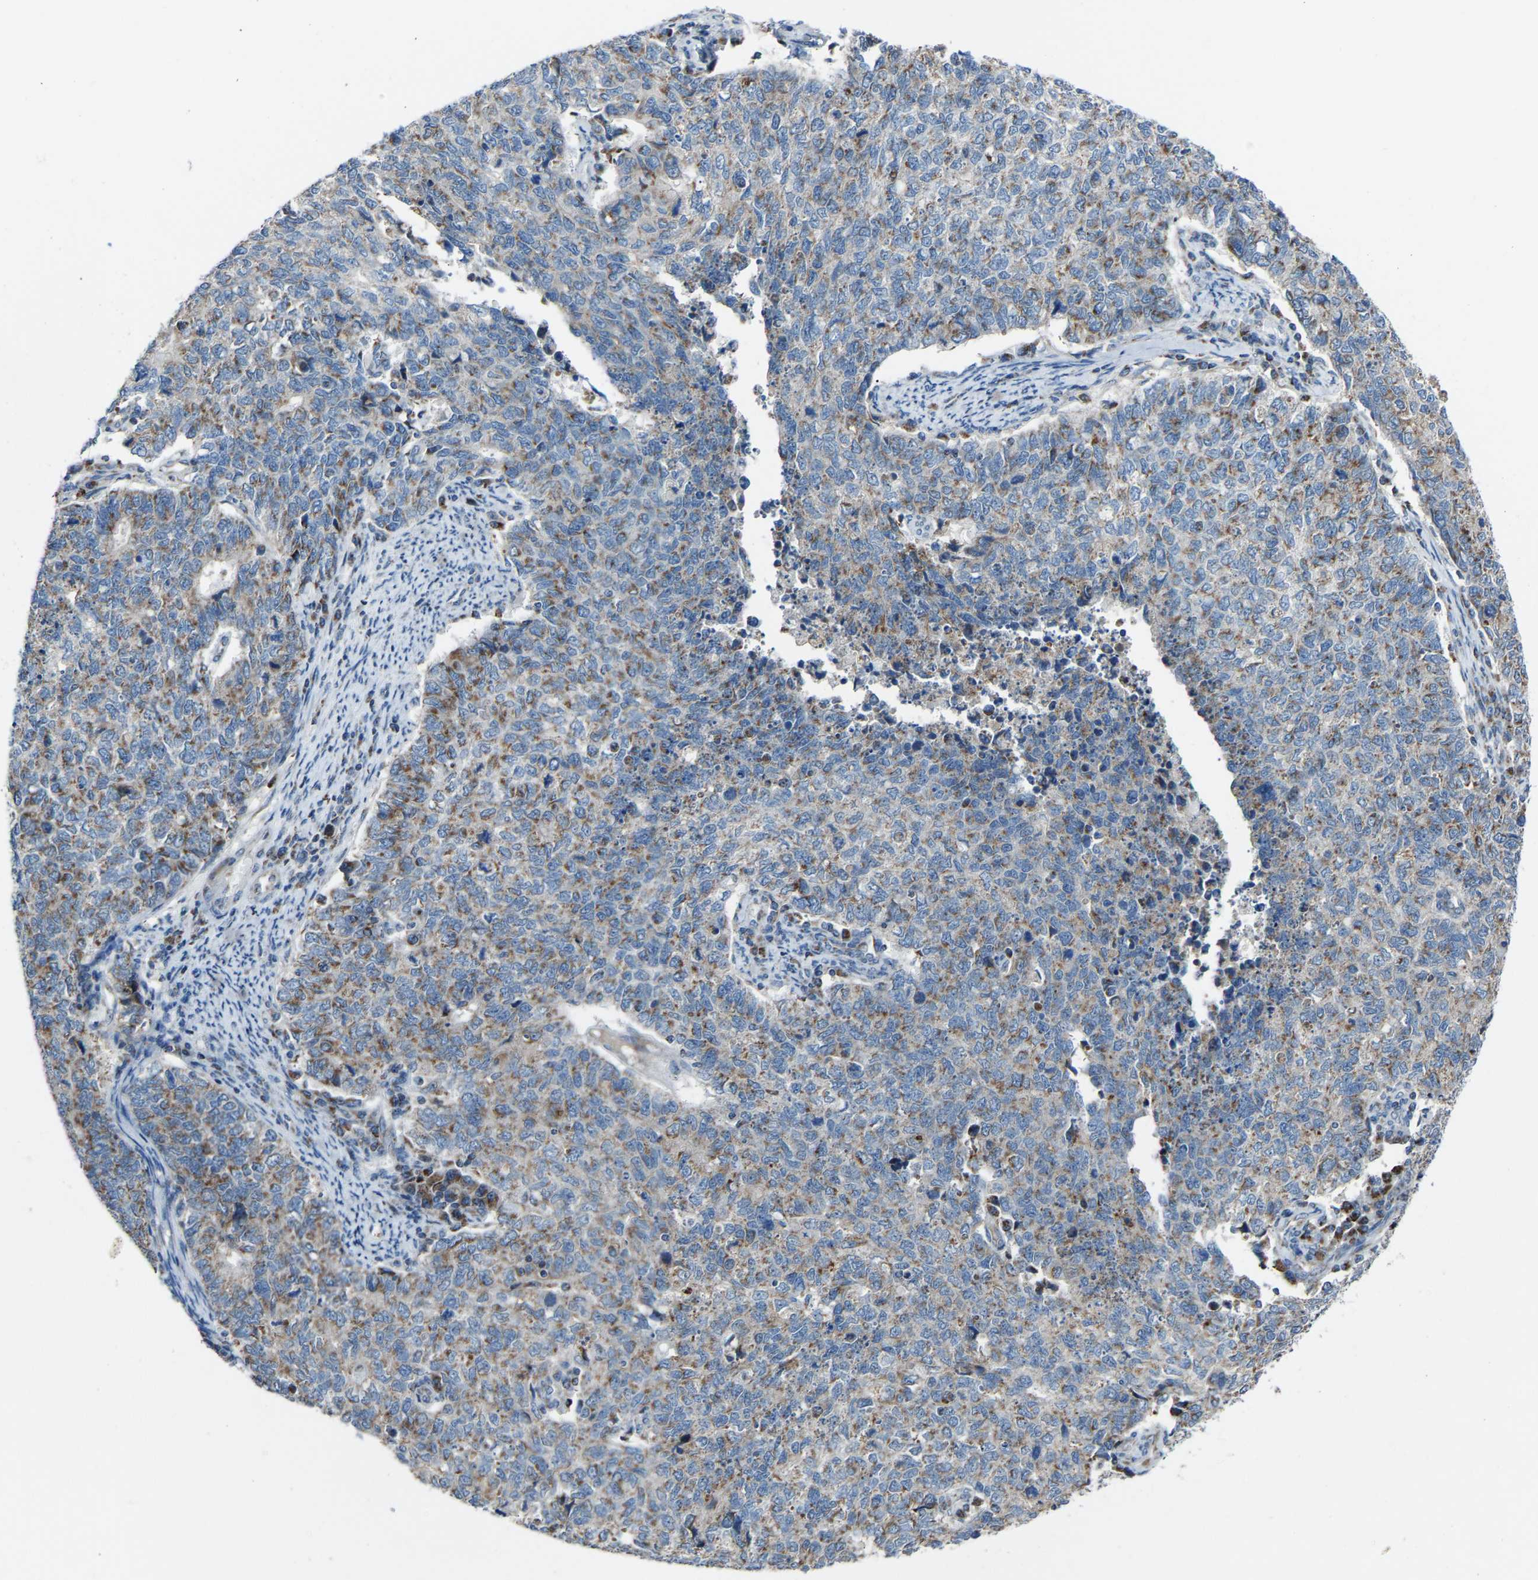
{"staining": {"intensity": "moderate", "quantity": "25%-75%", "location": "cytoplasmic/membranous"}, "tissue": "cervical cancer", "cell_type": "Tumor cells", "image_type": "cancer", "snomed": [{"axis": "morphology", "description": "Squamous cell carcinoma, NOS"}, {"axis": "topography", "description": "Cervix"}], "caption": "Moderate cytoplasmic/membranous positivity is seen in about 25%-75% of tumor cells in squamous cell carcinoma (cervical).", "gene": "CANT1", "patient": {"sex": "female", "age": 63}}